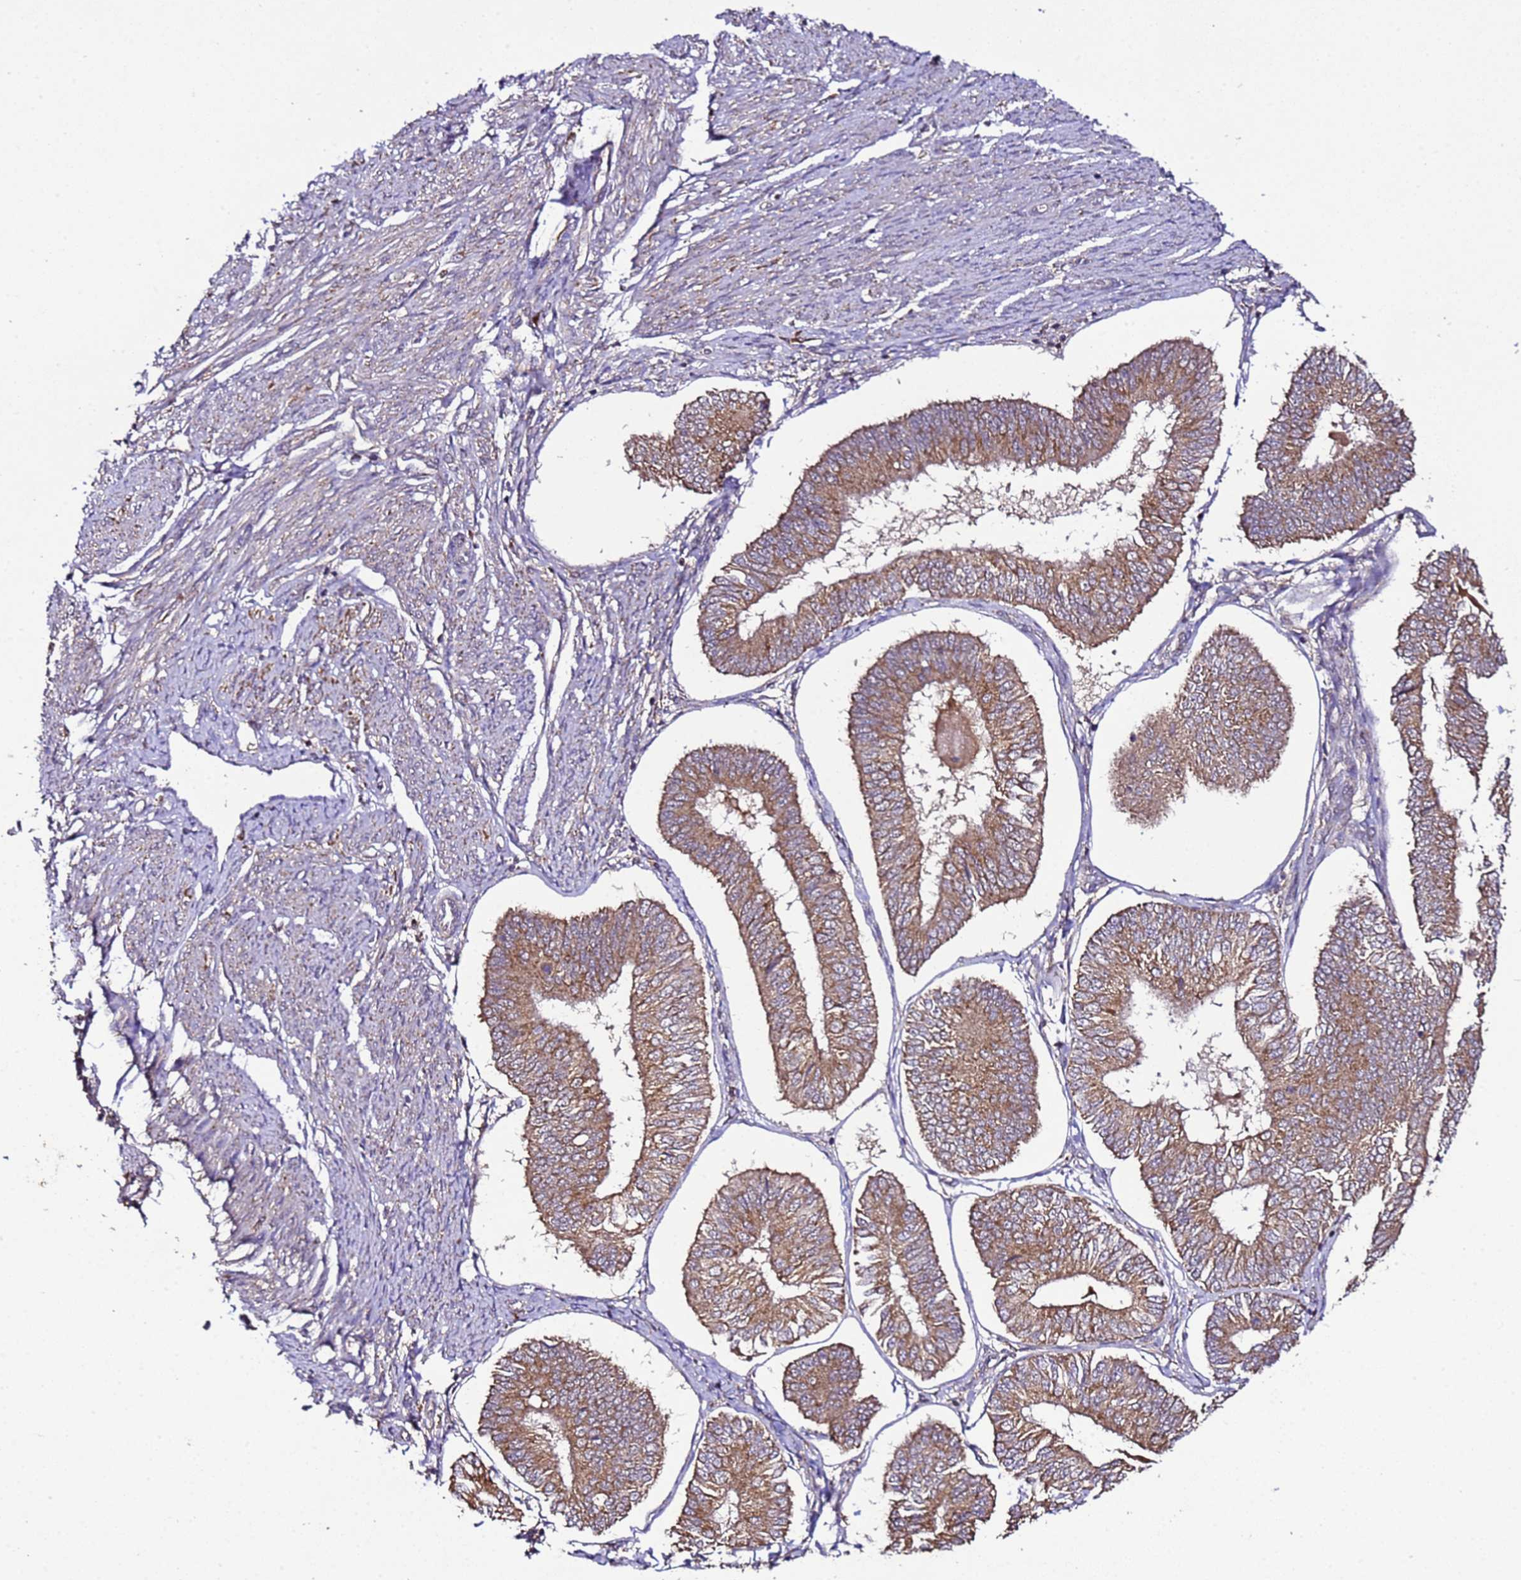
{"staining": {"intensity": "moderate", "quantity": ">75%", "location": "cytoplasmic/membranous"}, "tissue": "endometrial cancer", "cell_type": "Tumor cells", "image_type": "cancer", "snomed": [{"axis": "morphology", "description": "Adenocarcinoma, NOS"}, {"axis": "topography", "description": "Endometrium"}], "caption": "The histopathology image reveals immunohistochemical staining of endometrial cancer (adenocarcinoma). There is moderate cytoplasmic/membranous staining is seen in about >75% of tumor cells. (brown staining indicates protein expression, while blue staining denotes nuclei).", "gene": "HSPBAP1", "patient": {"sex": "female", "age": 58}}